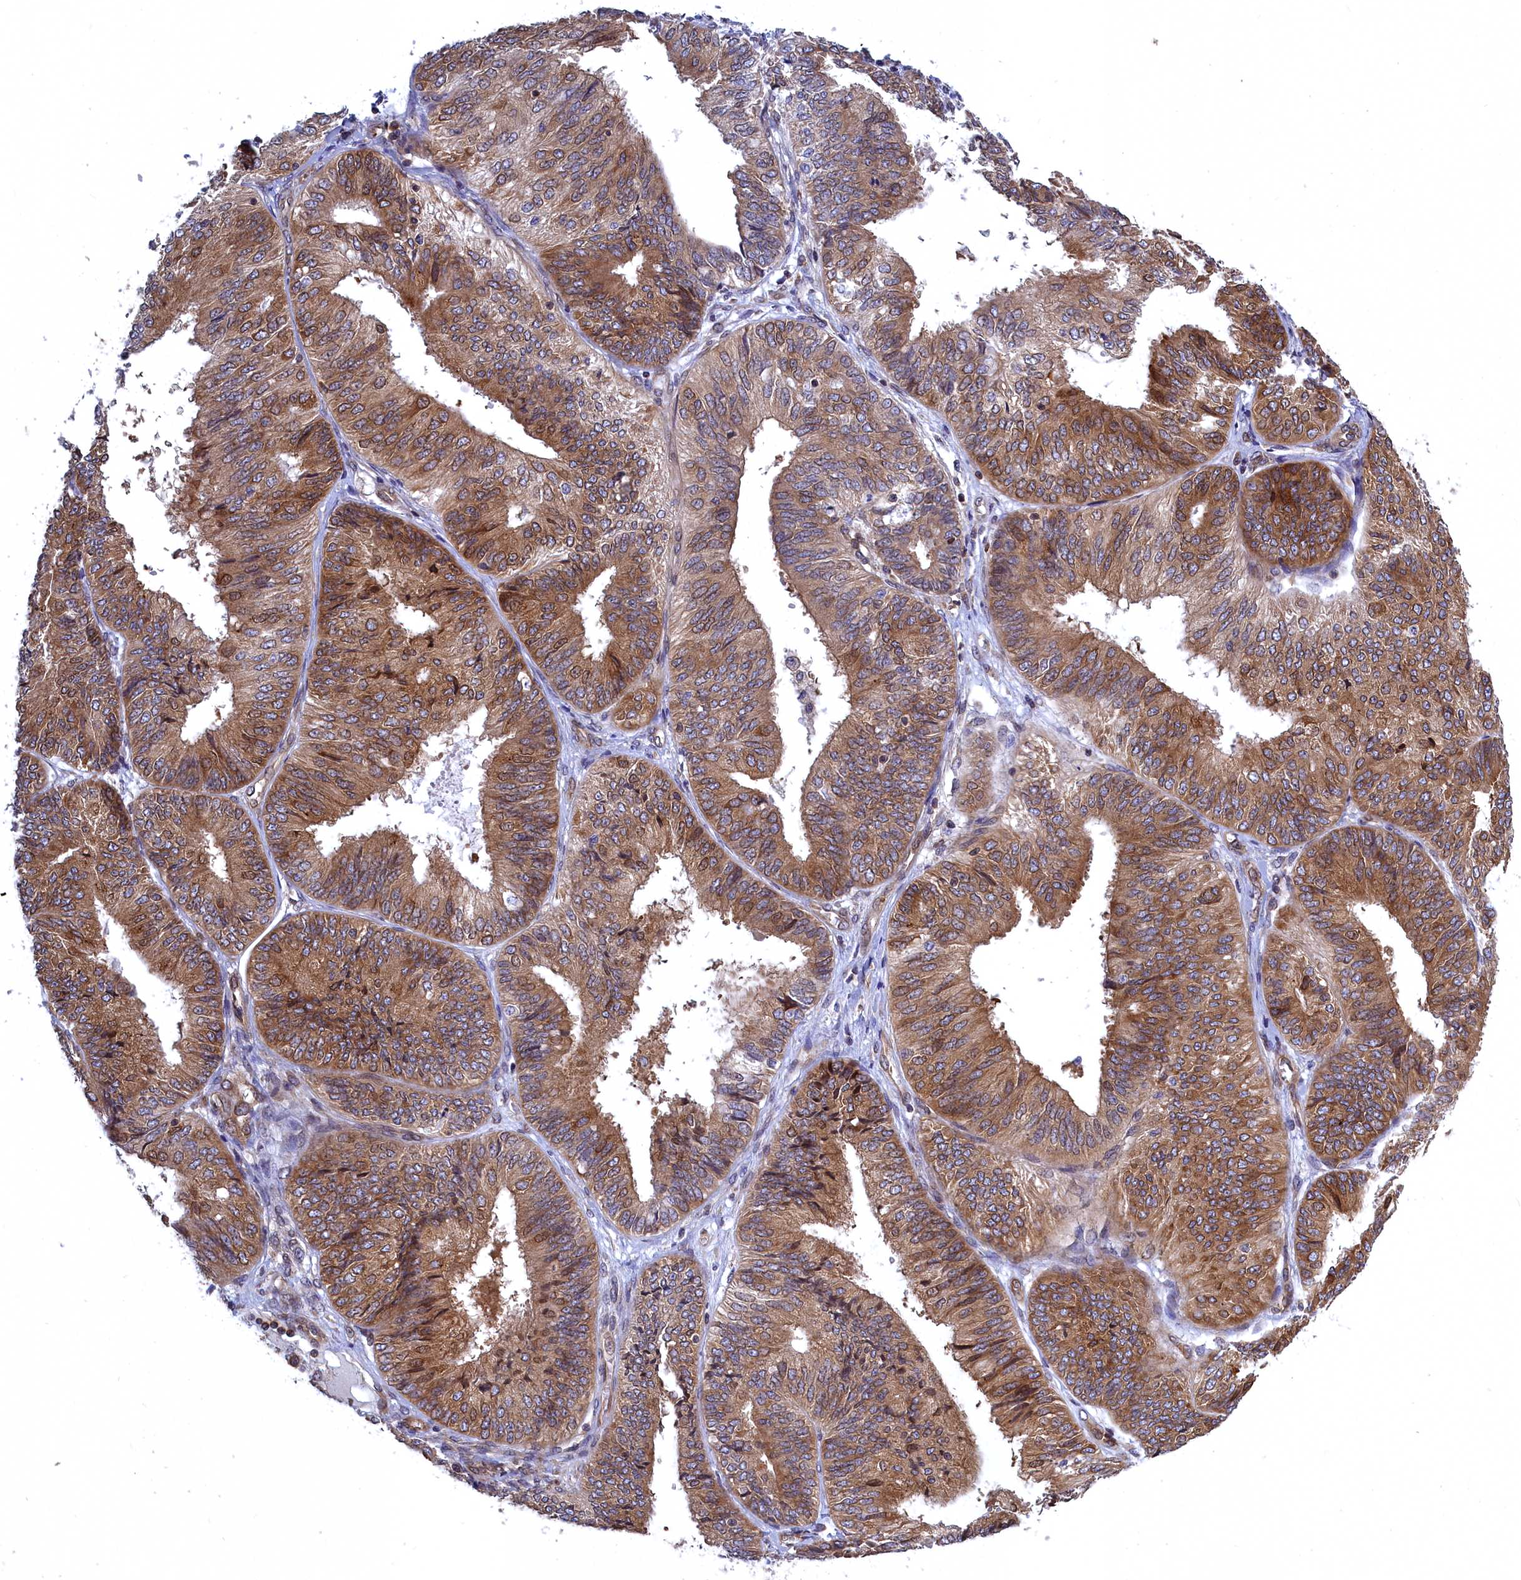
{"staining": {"intensity": "moderate", "quantity": ">75%", "location": "cytoplasmic/membranous,nuclear"}, "tissue": "endometrial cancer", "cell_type": "Tumor cells", "image_type": "cancer", "snomed": [{"axis": "morphology", "description": "Adenocarcinoma, NOS"}, {"axis": "topography", "description": "Endometrium"}], "caption": "Moderate cytoplasmic/membranous and nuclear positivity is identified in approximately >75% of tumor cells in endometrial cancer (adenocarcinoma).", "gene": "NAA10", "patient": {"sex": "female", "age": 58}}